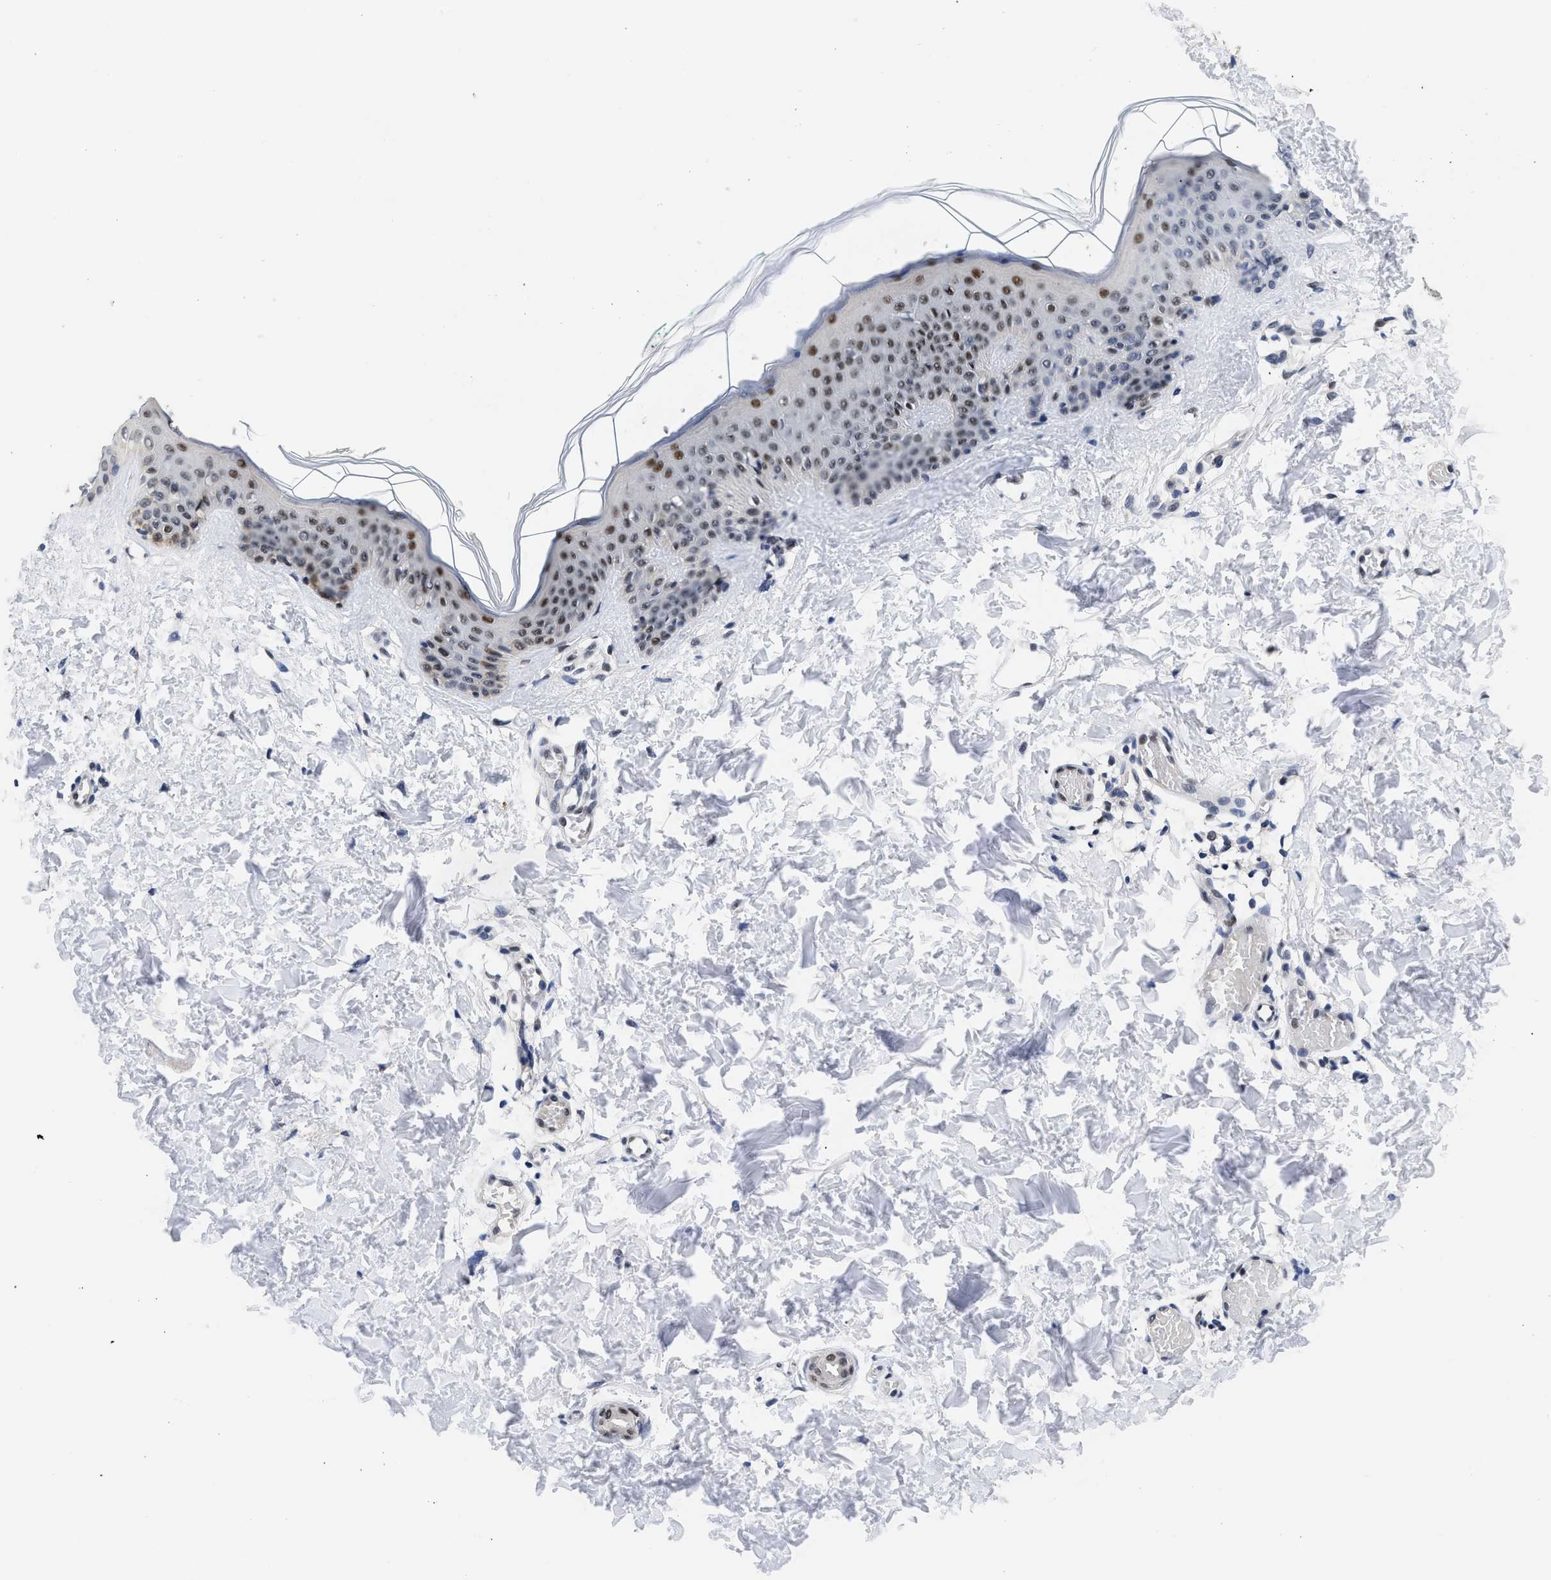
{"staining": {"intensity": "negative", "quantity": "none", "location": "none"}, "tissue": "skin", "cell_type": "Fibroblasts", "image_type": "normal", "snomed": [{"axis": "morphology", "description": "Normal tissue, NOS"}, {"axis": "topography", "description": "Skin"}], "caption": "This photomicrograph is of unremarkable skin stained with immunohistochemistry (IHC) to label a protein in brown with the nuclei are counter-stained blue. There is no staining in fibroblasts.", "gene": "XPO5", "patient": {"sex": "male", "age": 30}}